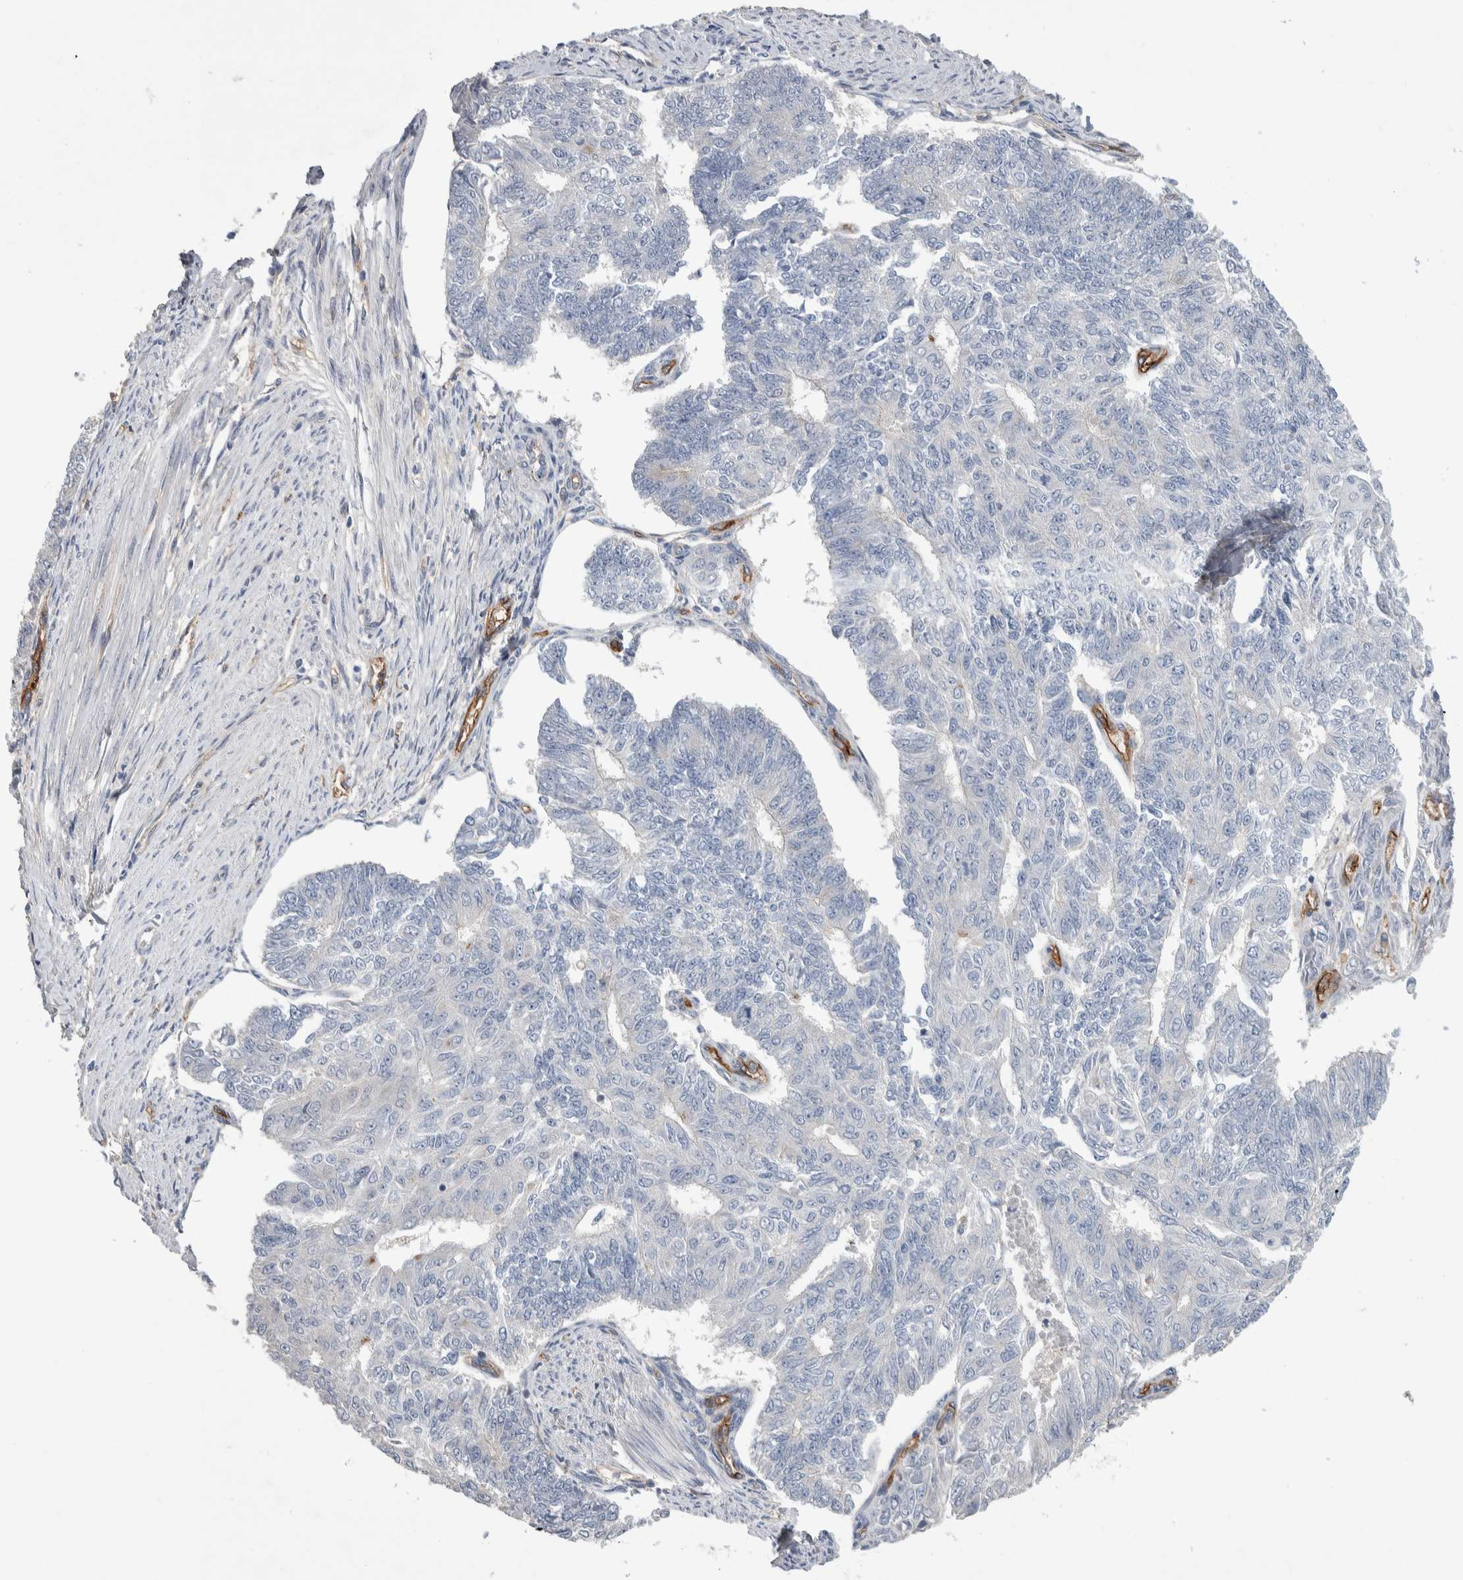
{"staining": {"intensity": "negative", "quantity": "none", "location": "none"}, "tissue": "endometrial cancer", "cell_type": "Tumor cells", "image_type": "cancer", "snomed": [{"axis": "morphology", "description": "Adenocarcinoma, NOS"}, {"axis": "topography", "description": "Endometrium"}], "caption": "There is no significant staining in tumor cells of endometrial cancer (adenocarcinoma).", "gene": "CEP131", "patient": {"sex": "female", "age": 32}}